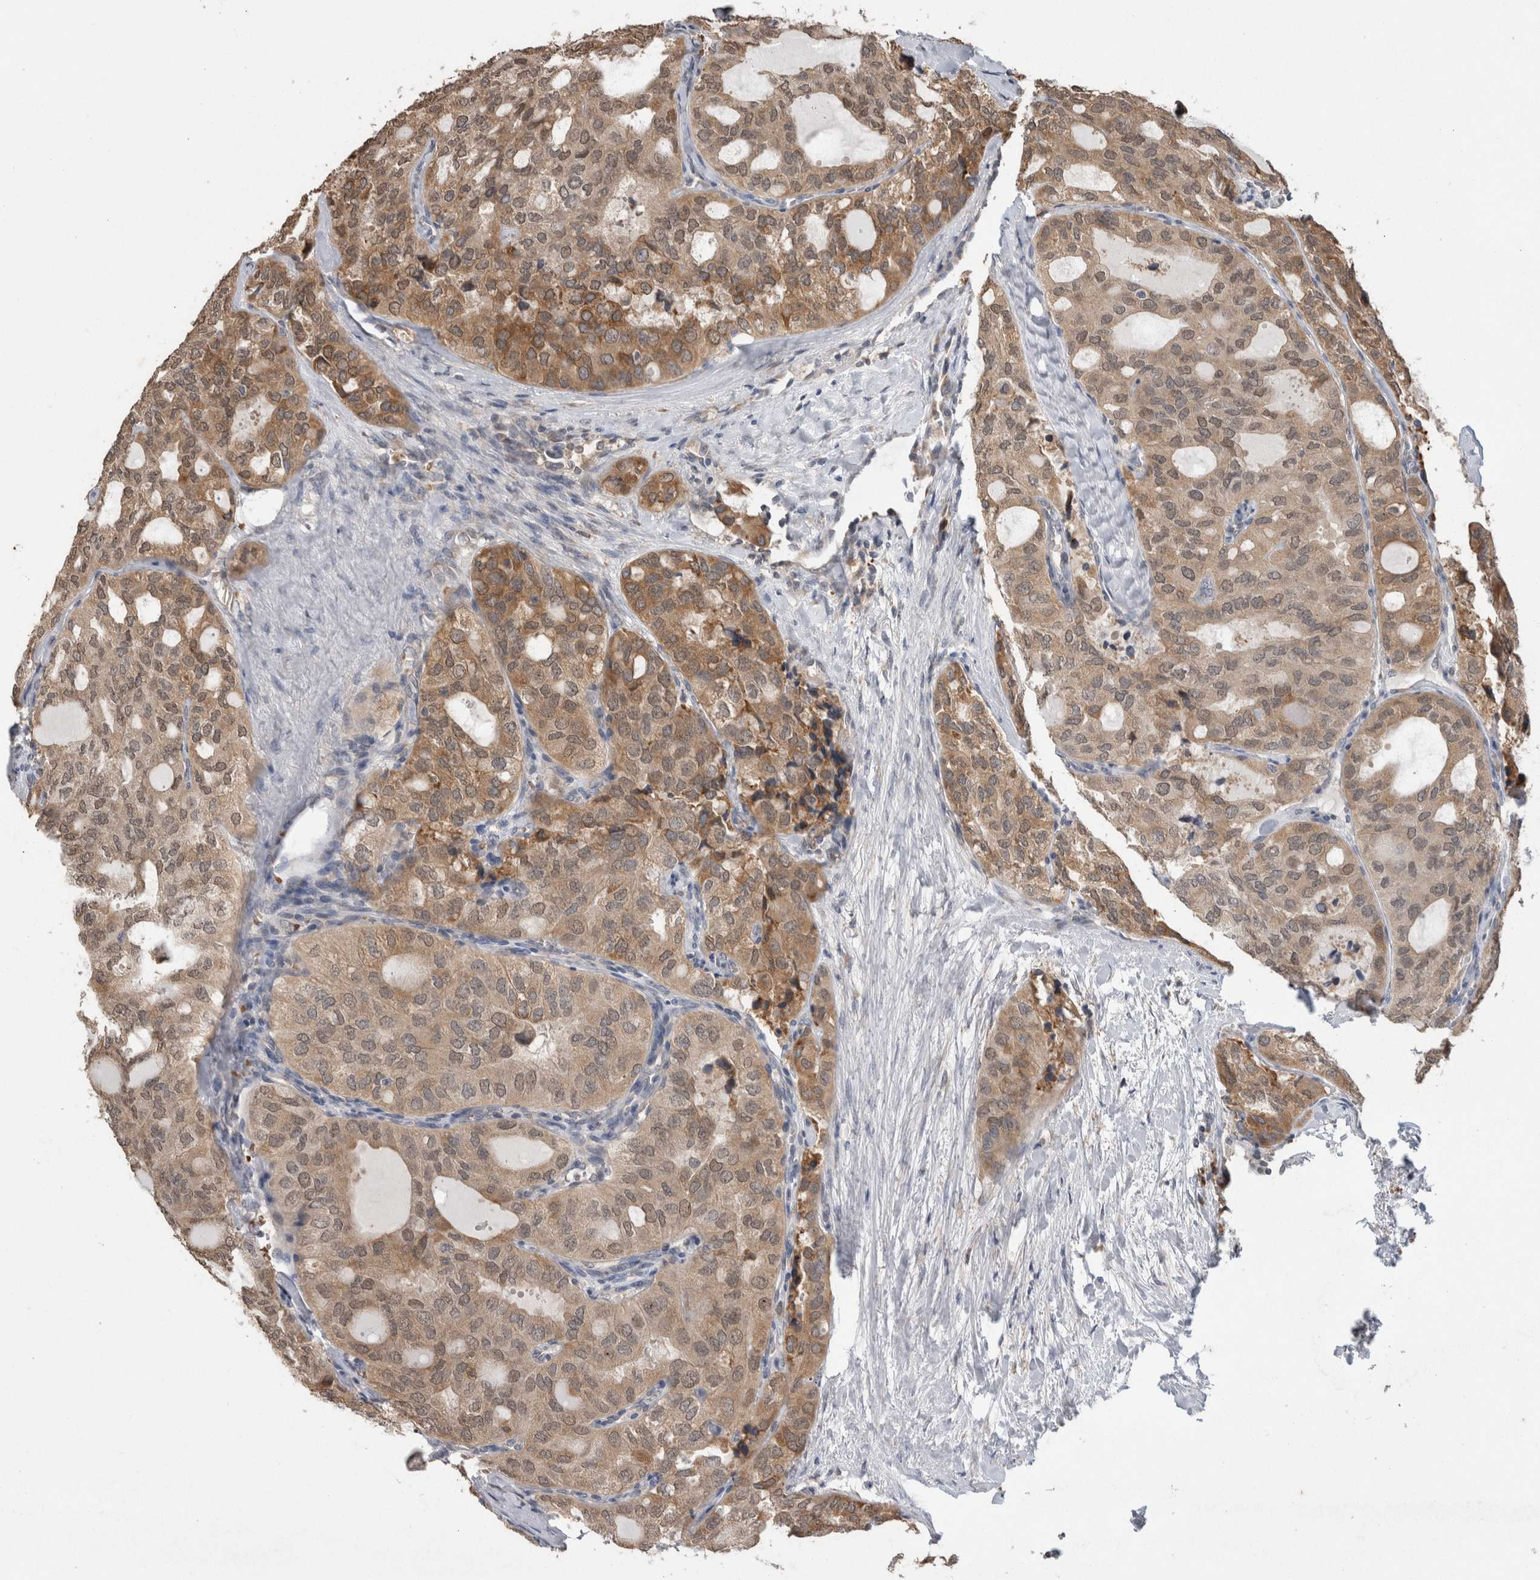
{"staining": {"intensity": "moderate", "quantity": ">75%", "location": "cytoplasmic/membranous,nuclear"}, "tissue": "thyroid cancer", "cell_type": "Tumor cells", "image_type": "cancer", "snomed": [{"axis": "morphology", "description": "Follicular adenoma carcinoma, NOS"}, {"axis": "topography", "description": "Thyroid gland"}], "caption": "Protein expression analysis of human thyroid cancer (follicular adenoma carcinoma) reveals moderate cytoplasmic/membranous and nuclear expression in approximately >75% of tumor cells.", "gene": "ADGRL3", "patient": {"sex": "male", "age": 75}}